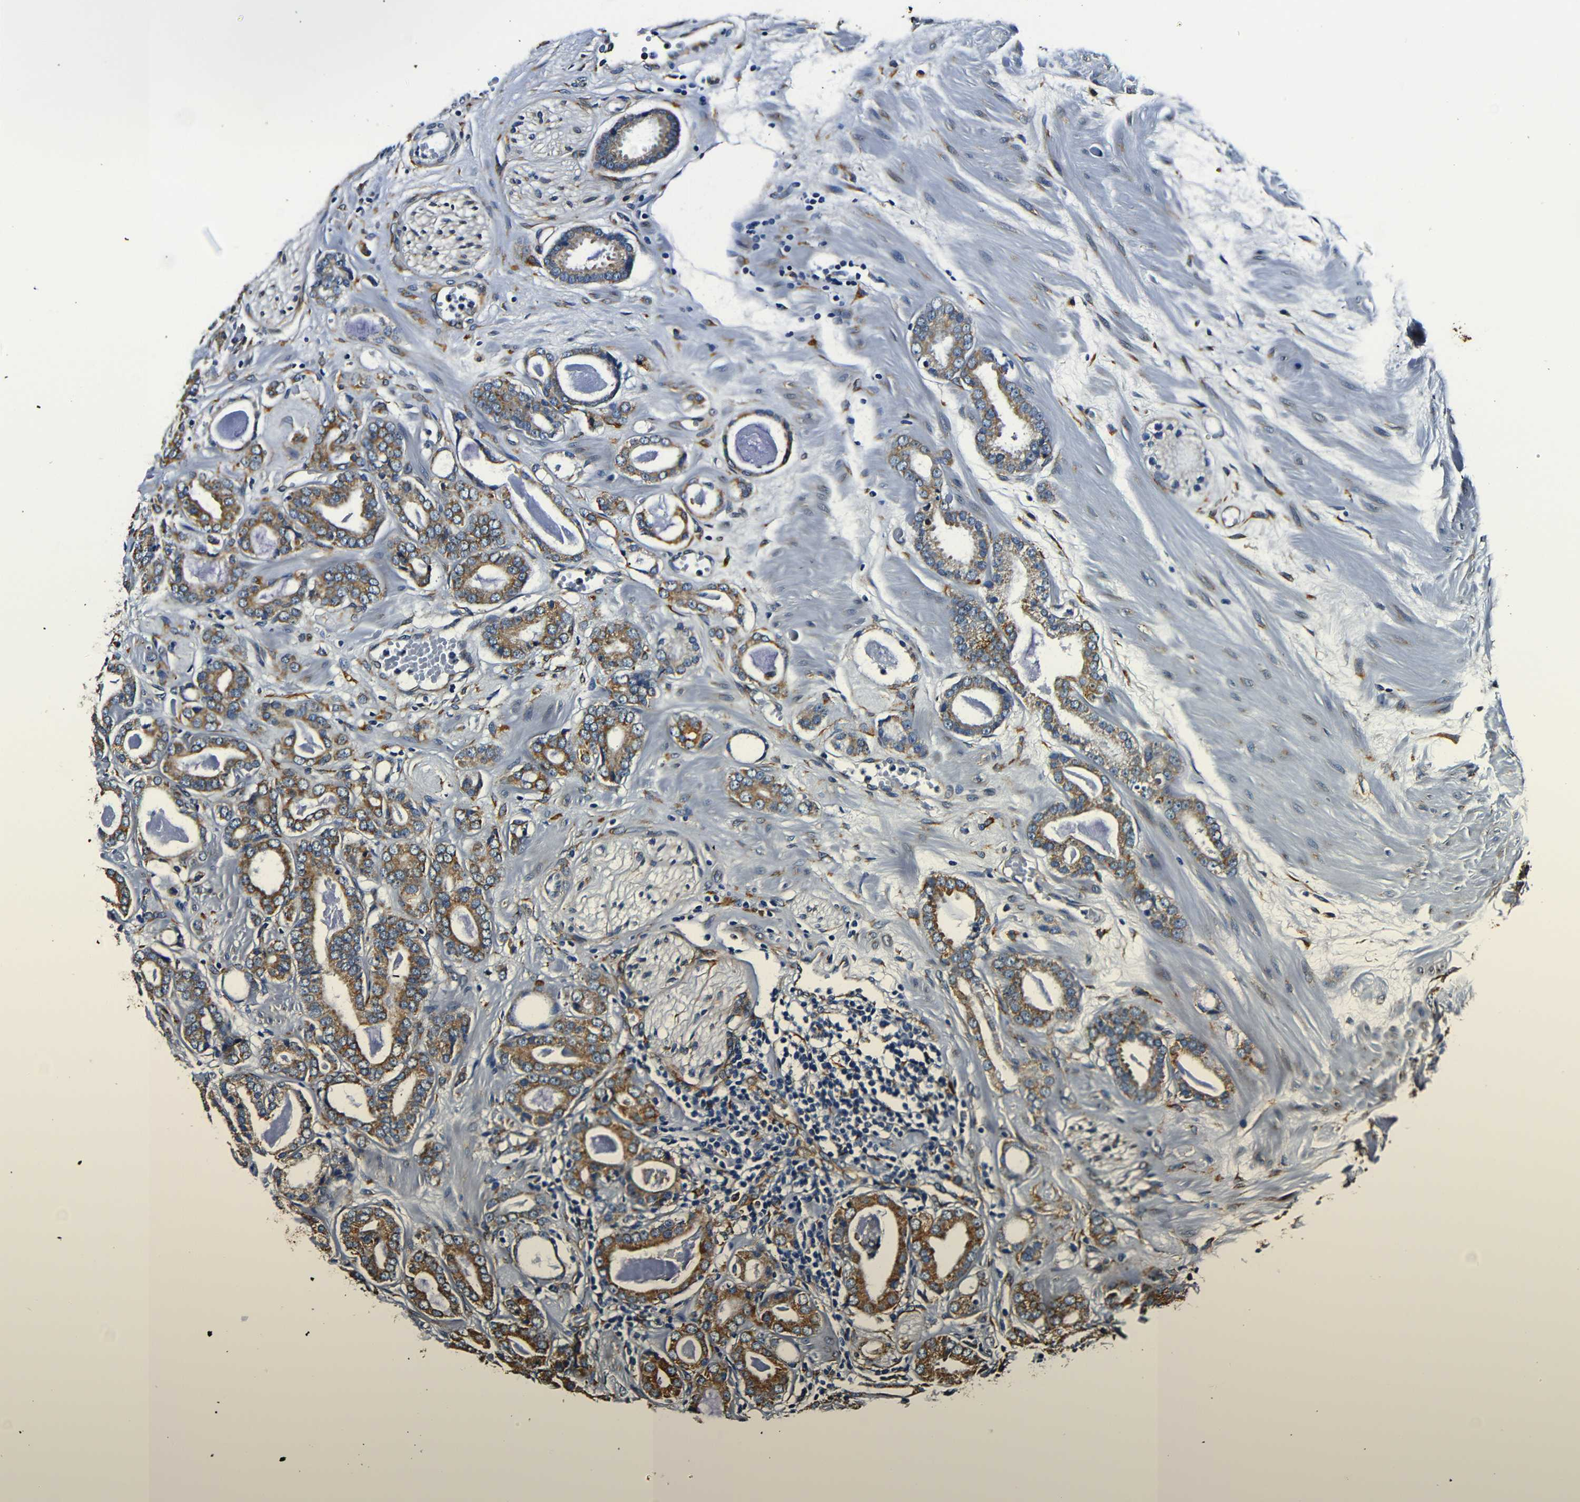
{"staining": {"intensity": "moderate", "quantity": ">75%", "location": "cytoplasmic/membranous"}, "tissue": "prostate cancer", "cell_type": "Tumor cells", "image_type": "cancer", "snomed": [{"axis": "morphology", "description": "Adenocarcinoma, Low grade"}, {"axis": "topography", "description": "Prostate"}], "caption": "Low-grade adenocarcinoma (prostate) stained with immunohistochemistry (IHC) shows moderate cytoplasmic/membranous staining in about >75% of tumor cells.", "gene": "RRBP1", "patient": {"sex": "male", "age": 53}}